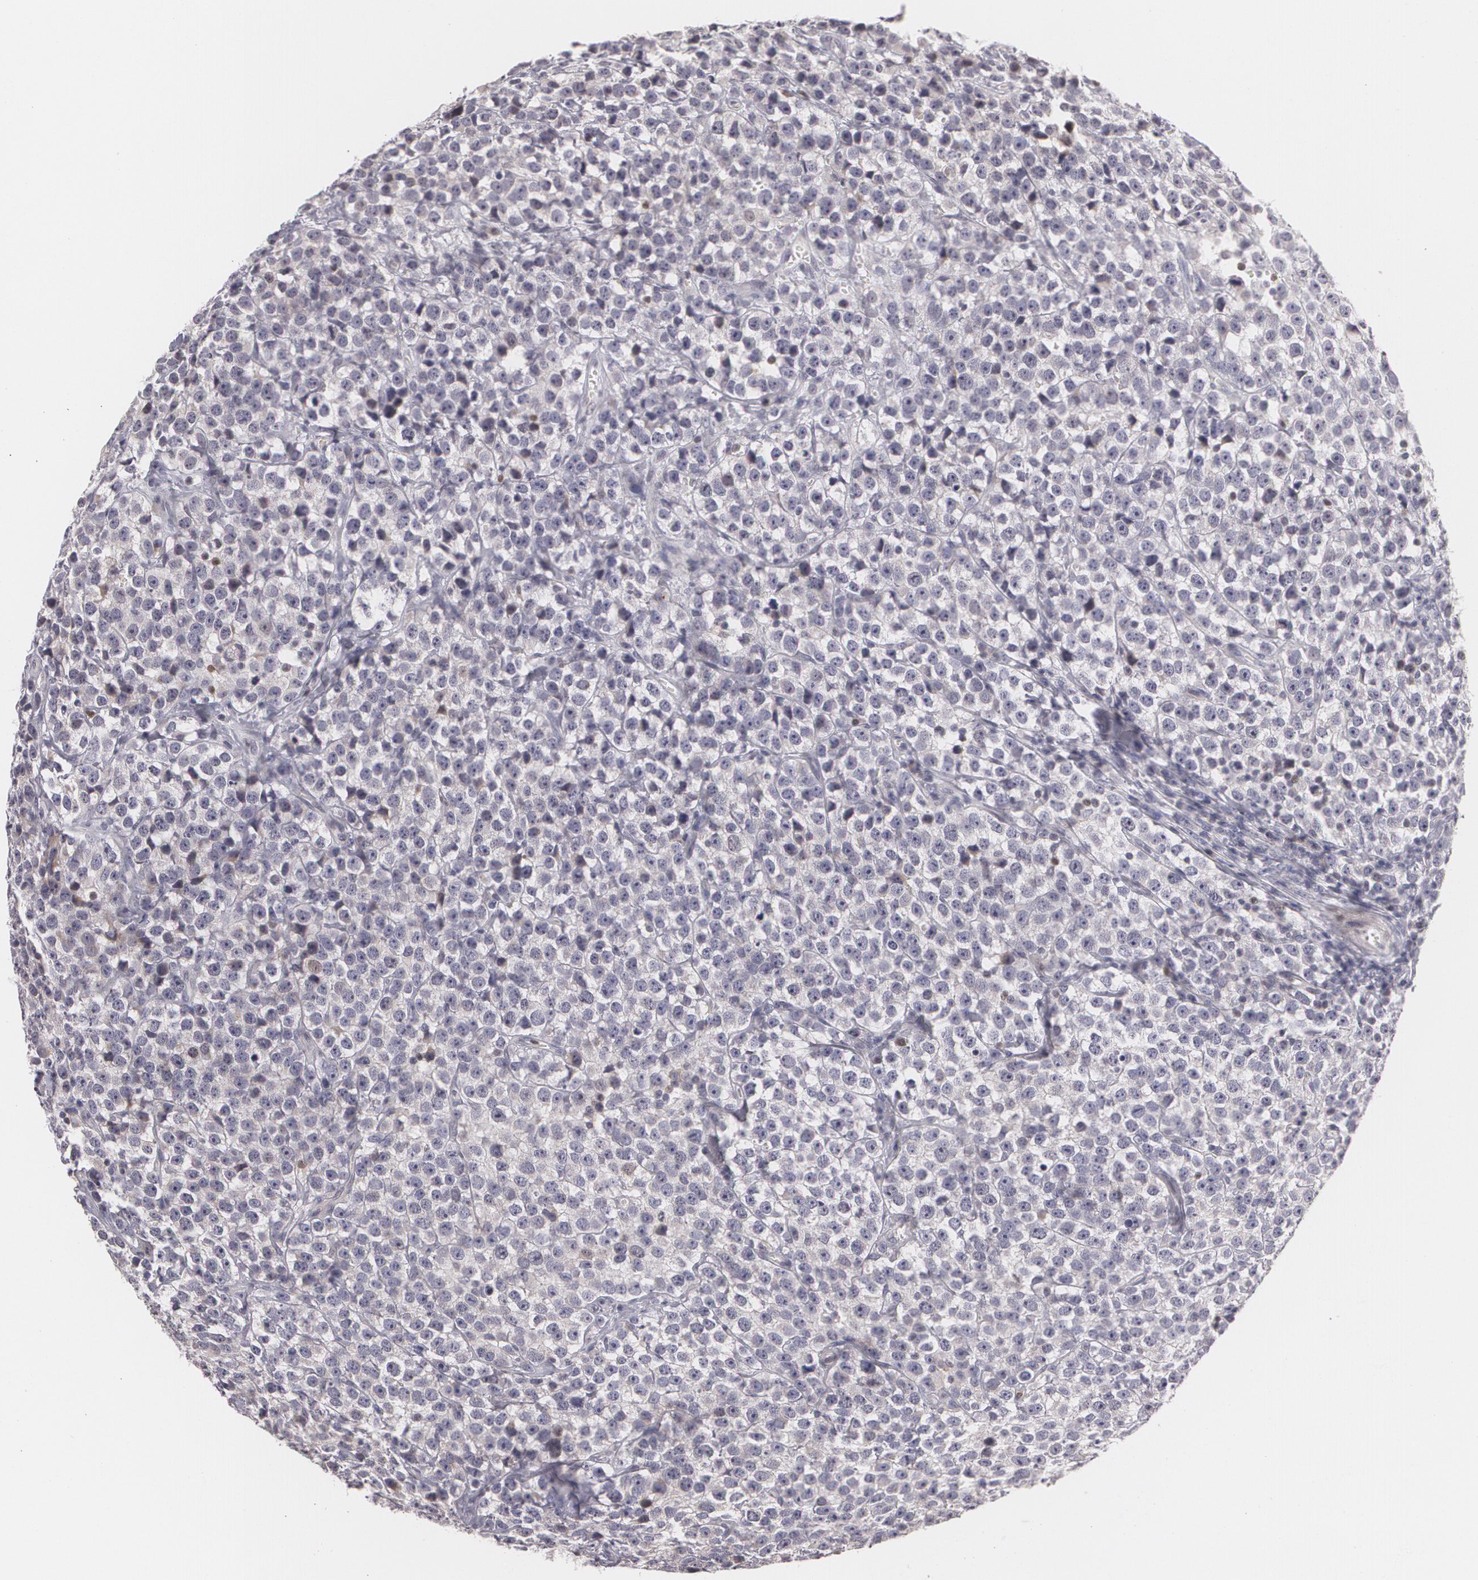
{"staining": {"intensity": "negative", "quantity": "none", "location": "none"}, "tissue": "testis cancer", "cell_type": "Tumor cells", "image_type": "cancer", "snomed": [{"axis": "morphology", "description": "Seminoma, NOS"}, {"axis": "topography", "description": "Testis"}], "caption": "A micrograph of human testis cancer is negative for staining in tumor cells.", "gene": "ZBTB16", "patient": {"sex": "male", "age": 25}}